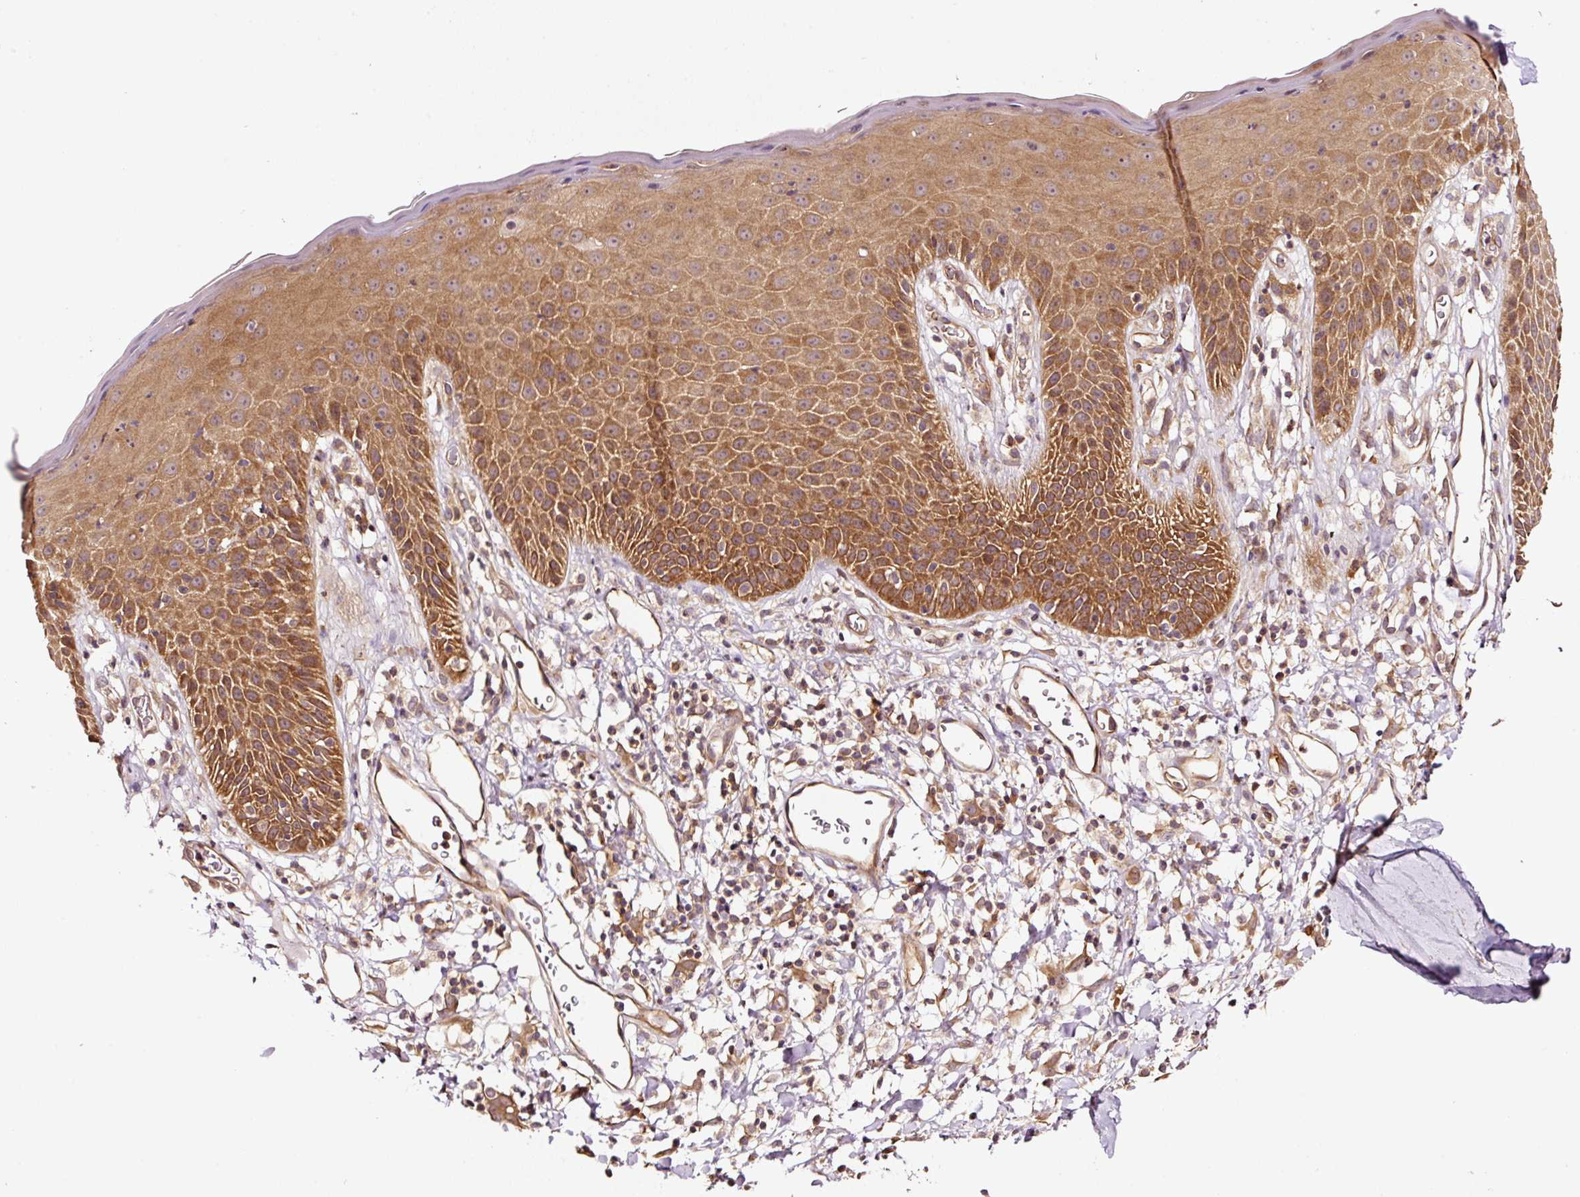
{"staining": {"intensity": "moderate", "quantity": "<25%", "location": "cytoplasmic/membranous"}, "tissue": "adipose tissue", "cell_type": "Adipocytes", "image_type": "normal", "snomed": [{"axis": "morphology", "description": "Normal tissue, NOS"}, {"axis": "topography", "description": "Vulva"}, {"axis": "topography", "description": "Peripheral nerve tissue"}], "caption": "Brown immunohistochemical staining in benign adipose tissue exhibits moderate cytoplasmic/membranous positivity in about <25% of adipocytes. The staining was performed using DAB (3,3'-diaminobenzidine), with brown indicating positive protein expression. Nuclei are stained blue with hematoxylin.", "gene": "METAP1", "patient": {"sex": "female", "age": 68}}